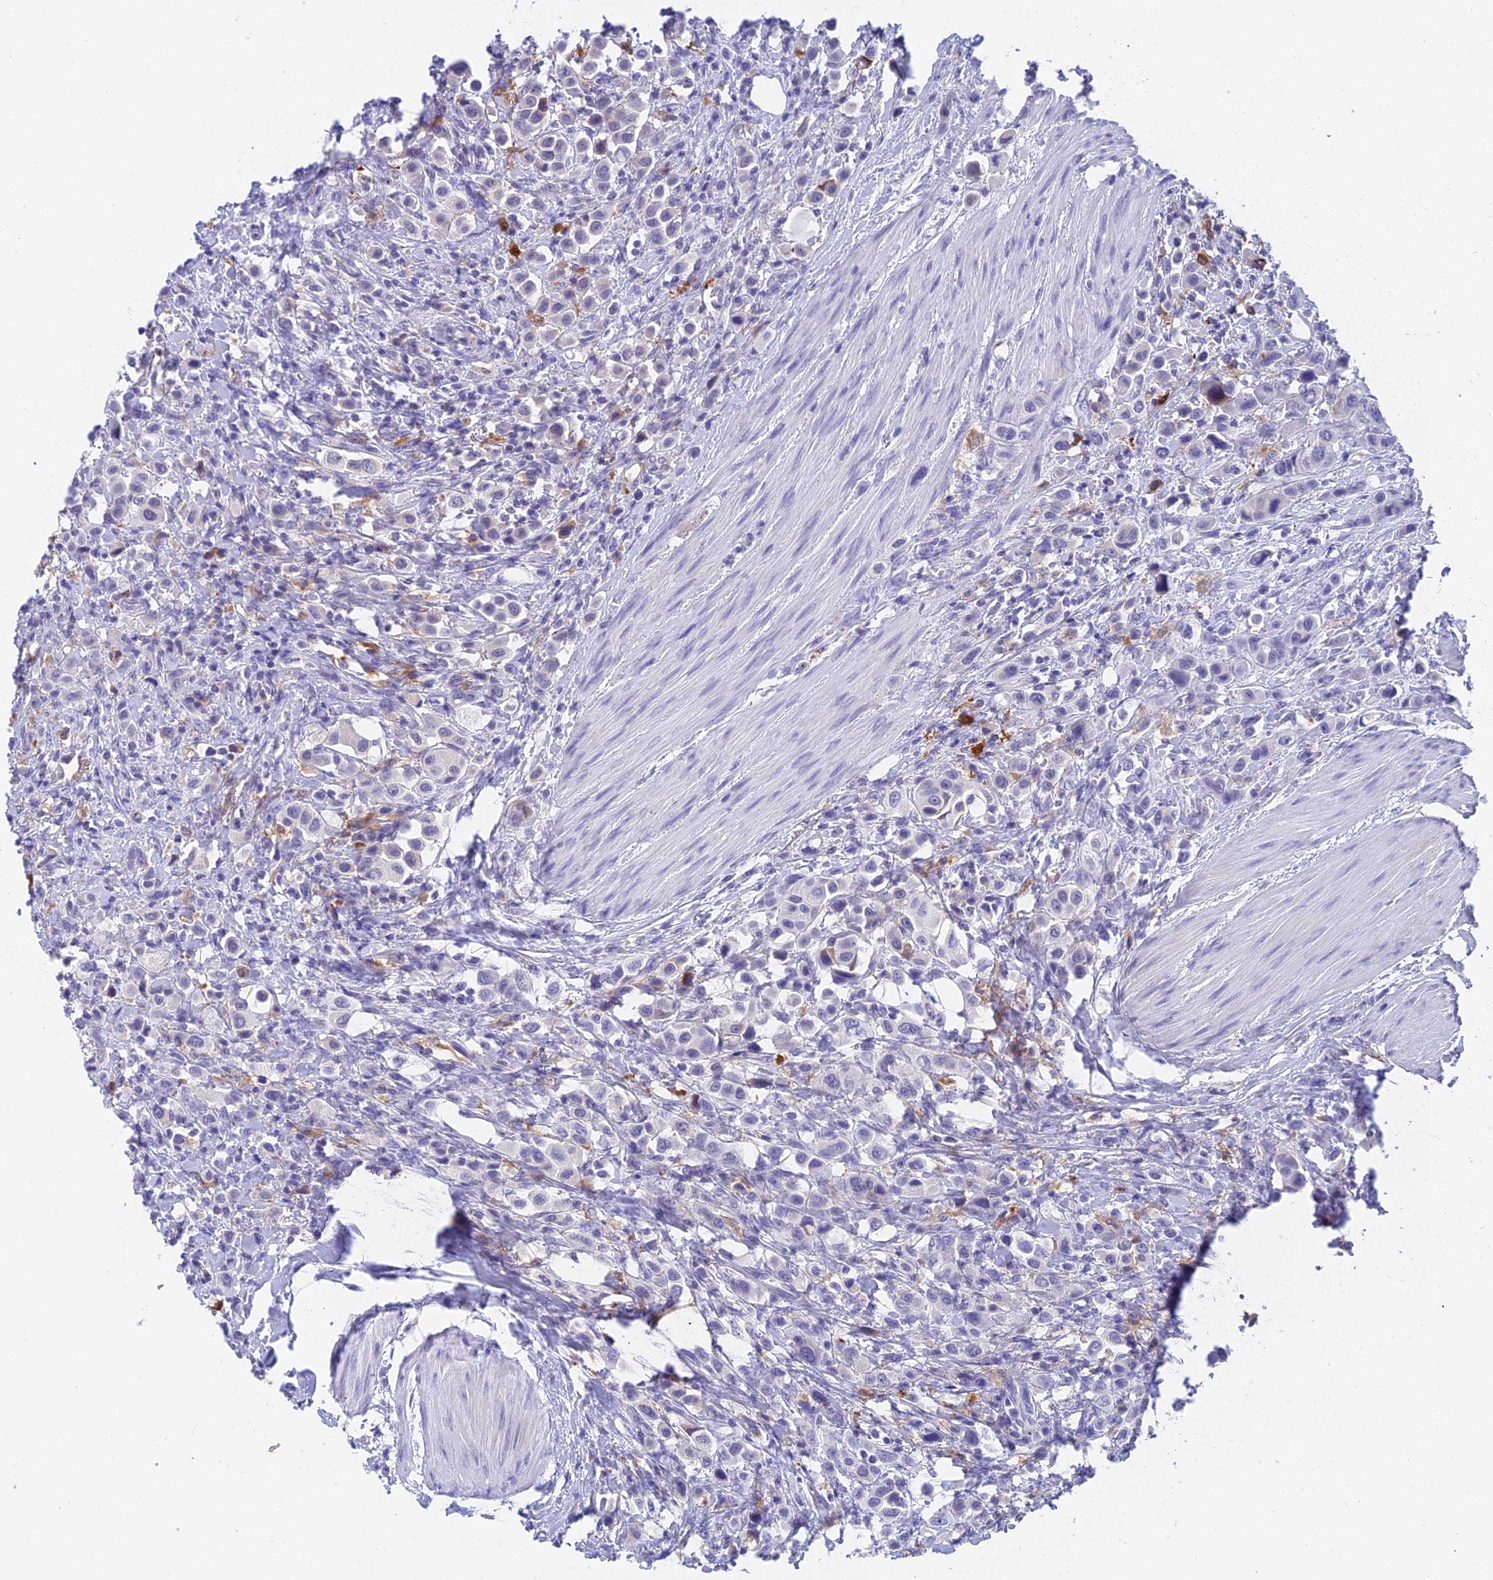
{"staining": {"intensity": "negative", "quantity": "none", "location": "none"}, "tissue": "urothelial cancer", "cell_type": "Tumor cells", "image_type": "cancer", "snomed": [{"axis": "morphology", "description": "Urothelial carcinoma, High grade"}, {"axis": "topography", "description": "Urinary bladder"}], "caption": "Urothelial cancer was stained to show a protein in brown. There is no significant staining in tumor cells.", "gene": "ADAMTS13", "patient": {"sex": "male", "age": 50}}